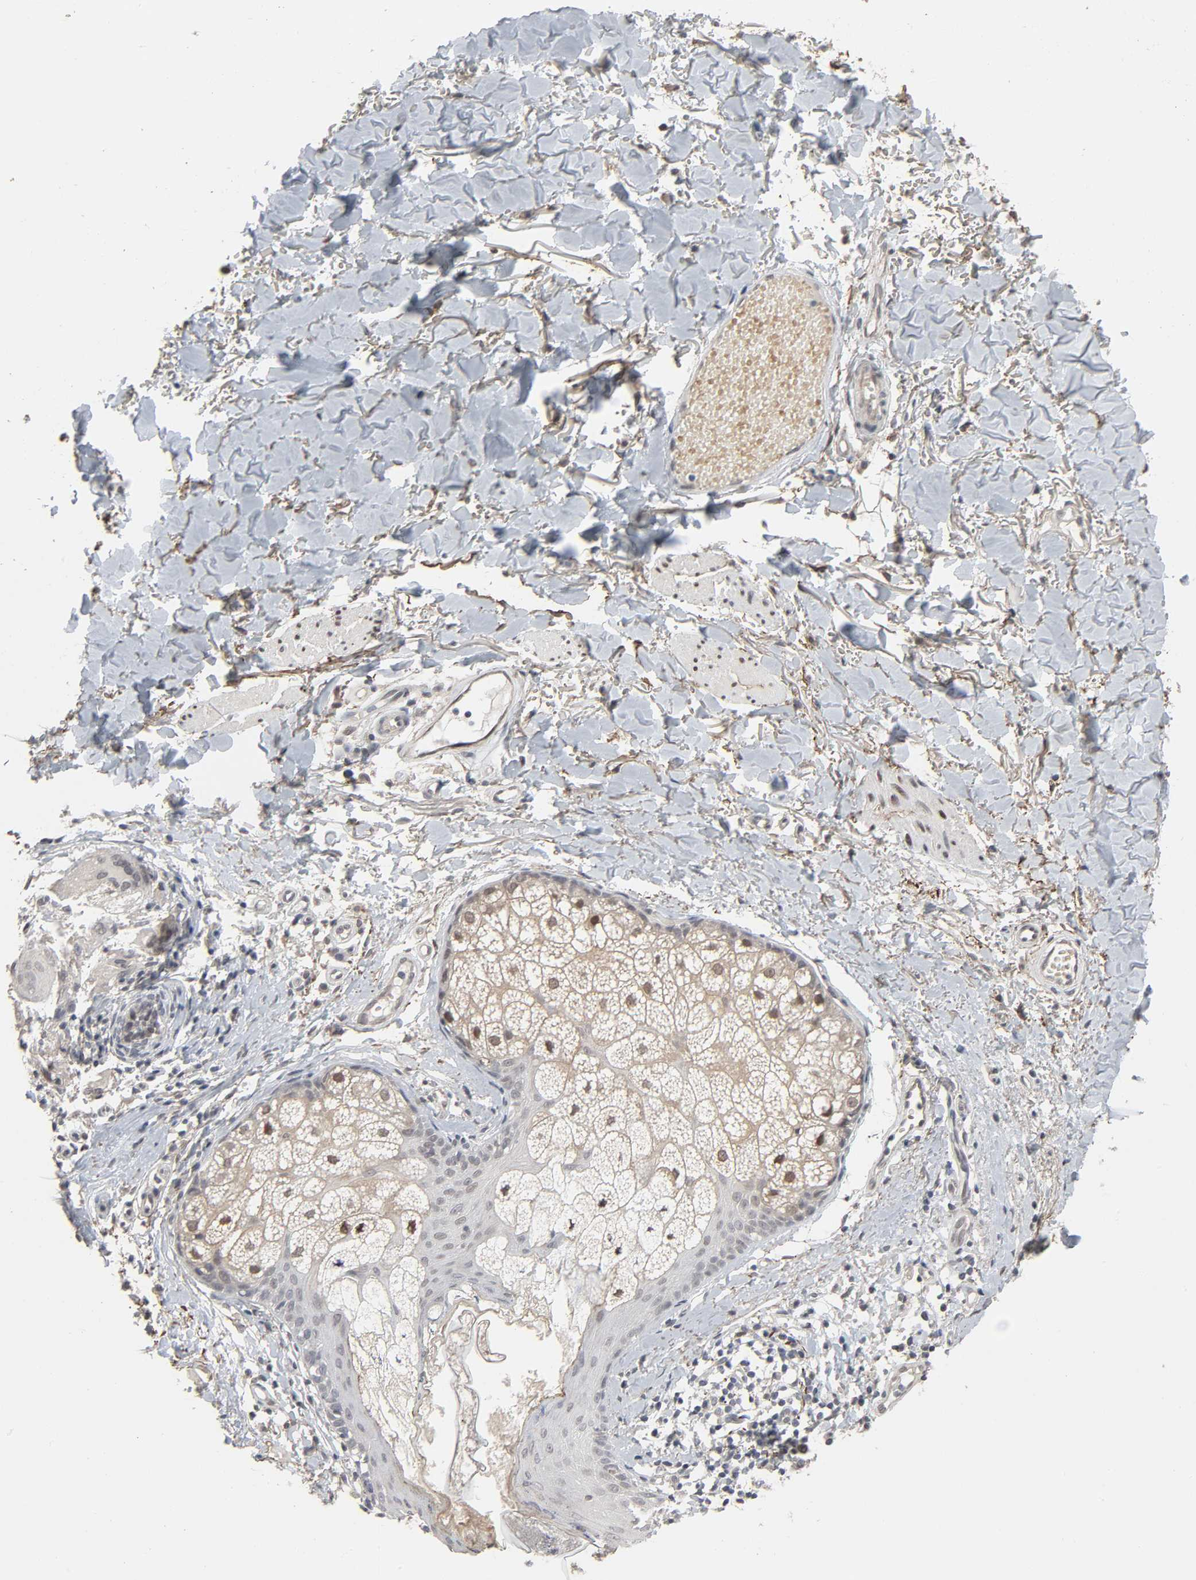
{"staining": {"intensity": "weak", "quantity": "<25%", "location": "cytoplasmic/membranous"}, "tissue": "skin cancer", "cell_type": "Tumor cells", "image_type": "cancer", "snomed": [{"axis": "morphology", "description": "Fibrosis, NOS"}, {"axis": "morphology", "description": "Basal cell carcinoma"}, {"axis": "topography", "description": "Skin"}], "caption": "Tumor cells show no significant positivity in skin cancer.", "gene": "ZNF222", "patient": {"sex": "male", "age": 76}}